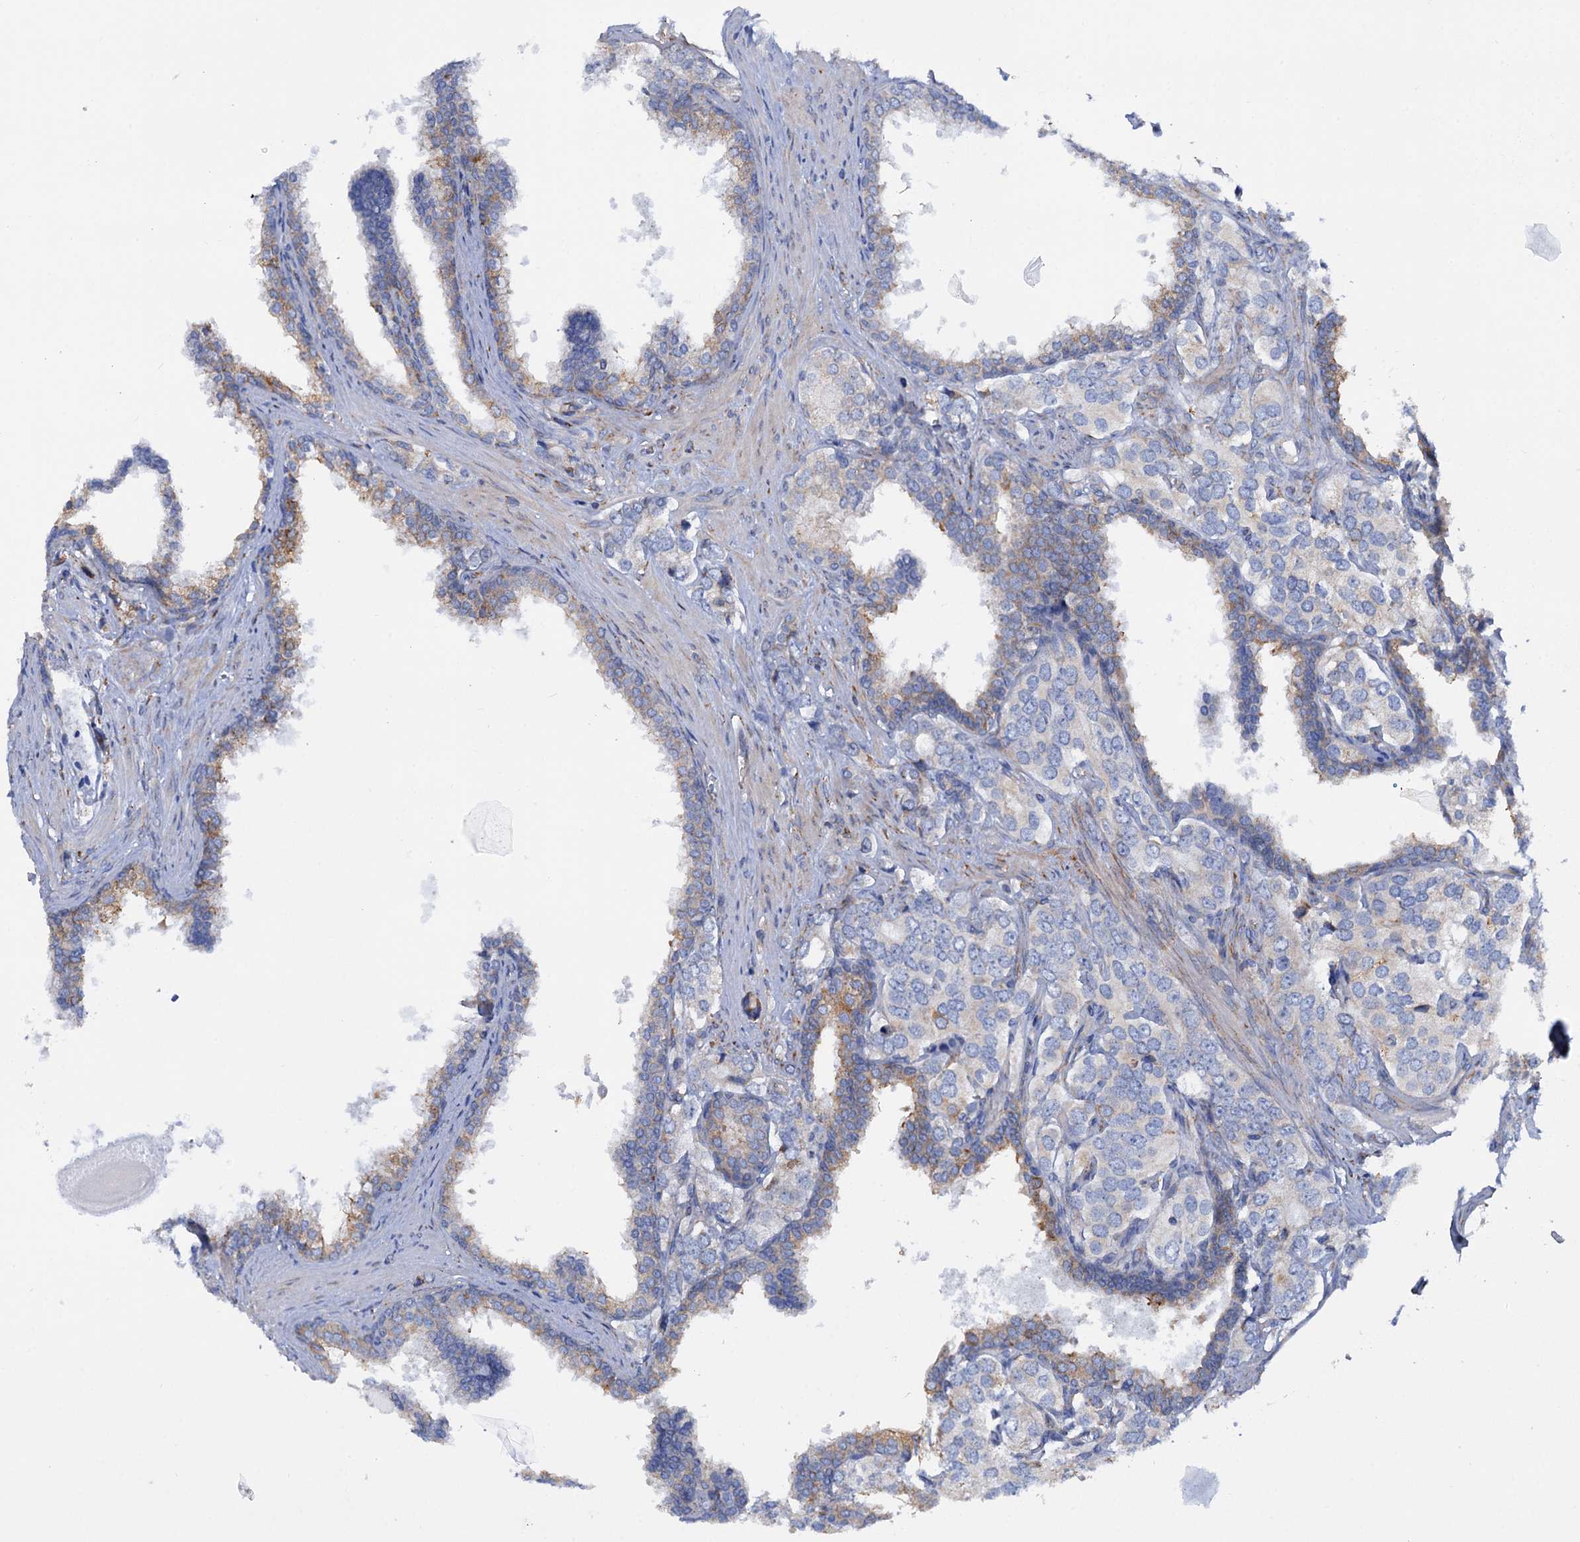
{"staining": {"intensity": "weak", "quantity": "<25%", "location": "cytoplasmic/membranous"}, "tissue": "prostate cancer", "cell_type": "Tumor cells", "image_type": "cancer", "snomed": [{"axis": "morphology", "description": "Adenocarcinoma, High grade"}, {"axis": "topography", "description": "Prostate"}], "caption": "This photomicrograph is of prostate adenocarcinoma (high-grade) stained with immunohistochemistry (IHC) to label a protein in brown with the nuclei are counter-stained blue. There is no positivity in tumor cells.", "gene": "SHE", "patient": {"sex": "male", "age": 66}}